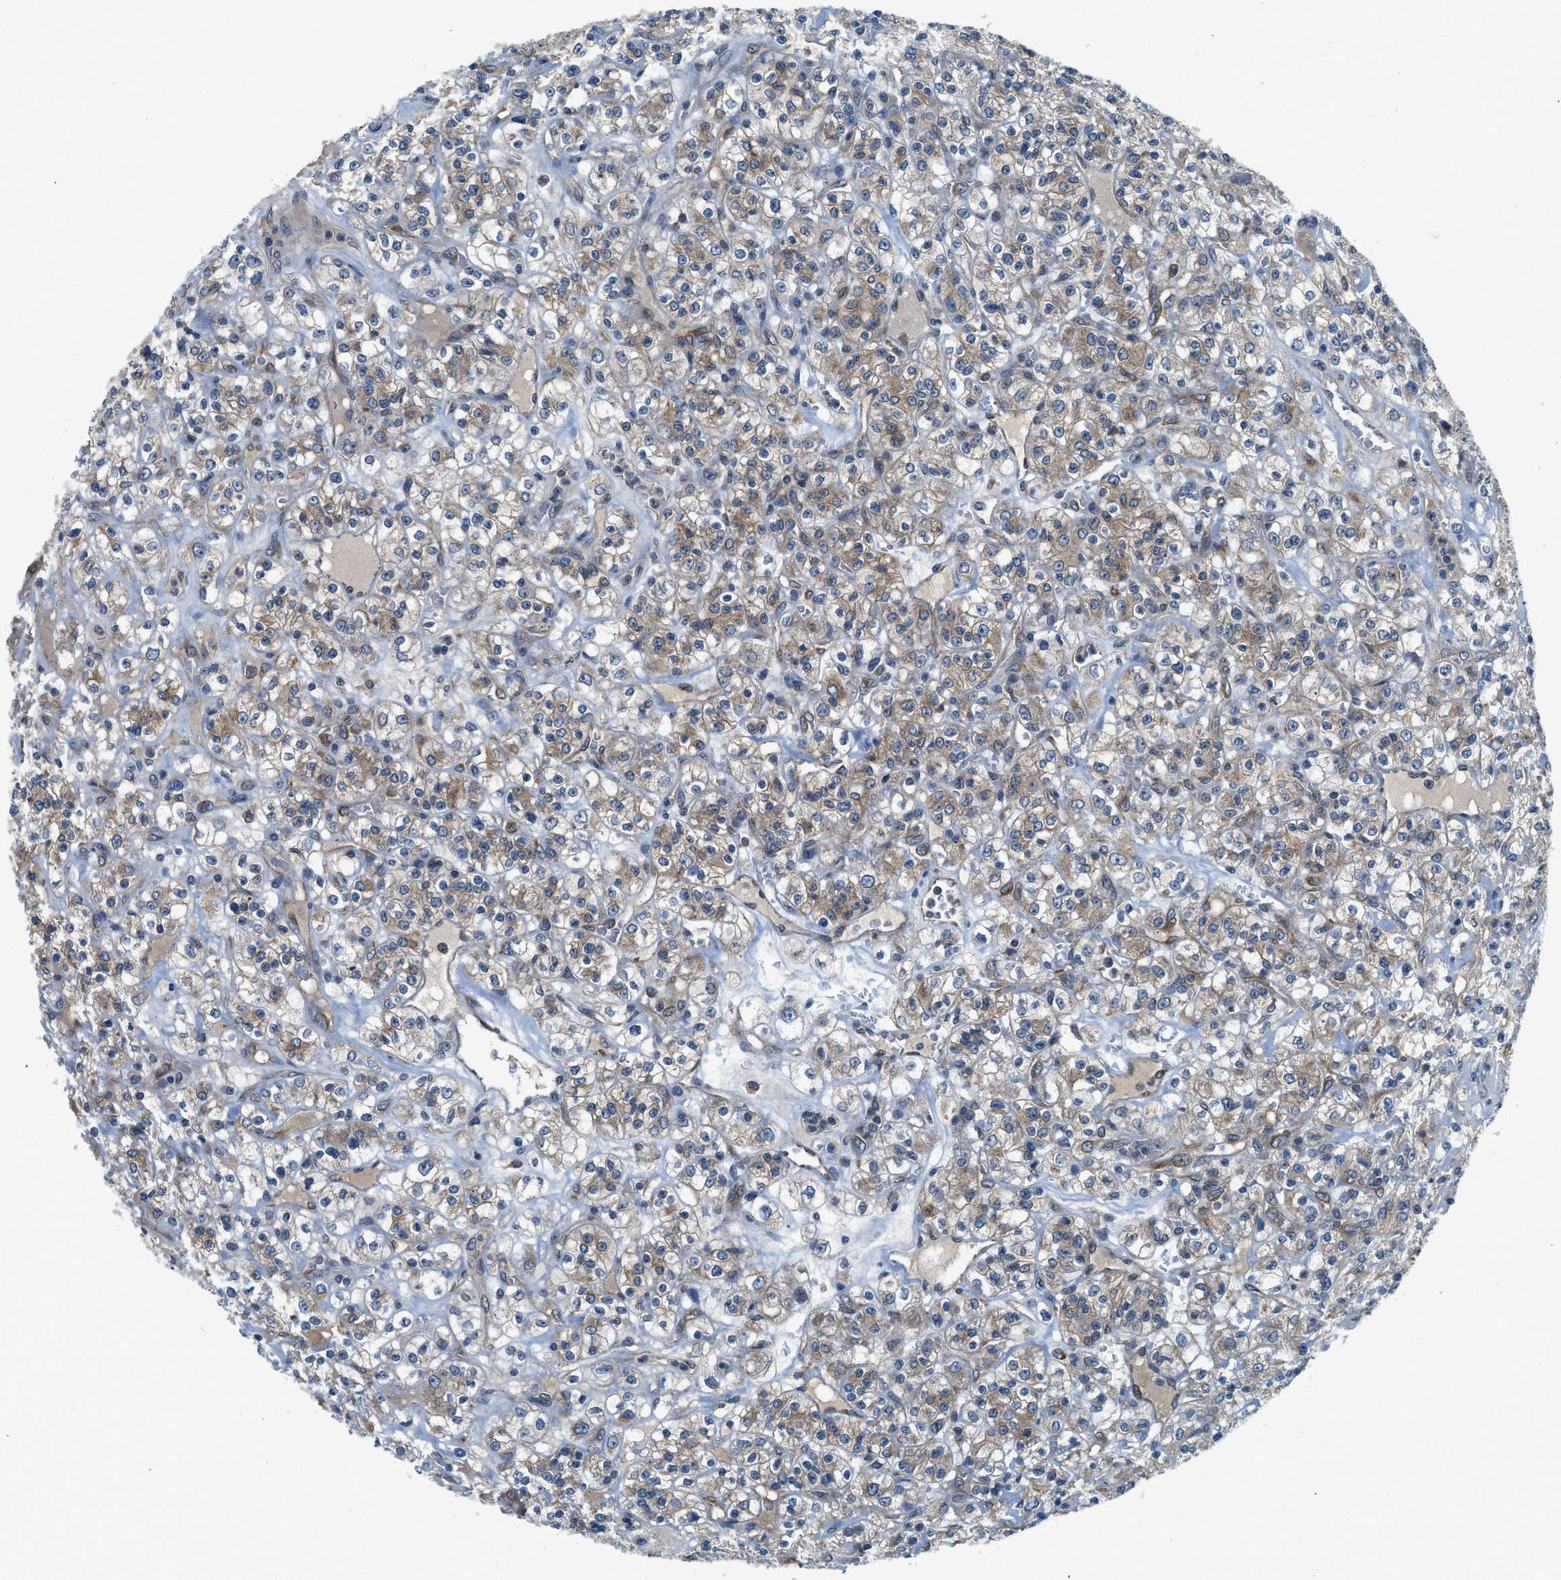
{"staining": {"intensity": "moderate", "quantity": ">75%", "location": "cytoplasmic/membranous"}, "tissue": "renal cancer", "cell_type": "Tumor cells", "image_type": "cancer", "snomed": [{"axis": "morphology", "description": "Normal tissue, NOS"}, {"axis": "morphology", "description": "Adenocarcinoma, NOS"}, {"axis": "topography", "description": "Kidney"}], "caption": "A histopathology image showing moderate cytoplasmic/membranous positivity in about >75% of tumor cells in renal adenocarcinoma, as visualized by brown immunohistochemical staining.", "gene": "BCAP31", "patient": {"sex": "female", "age": 72}}